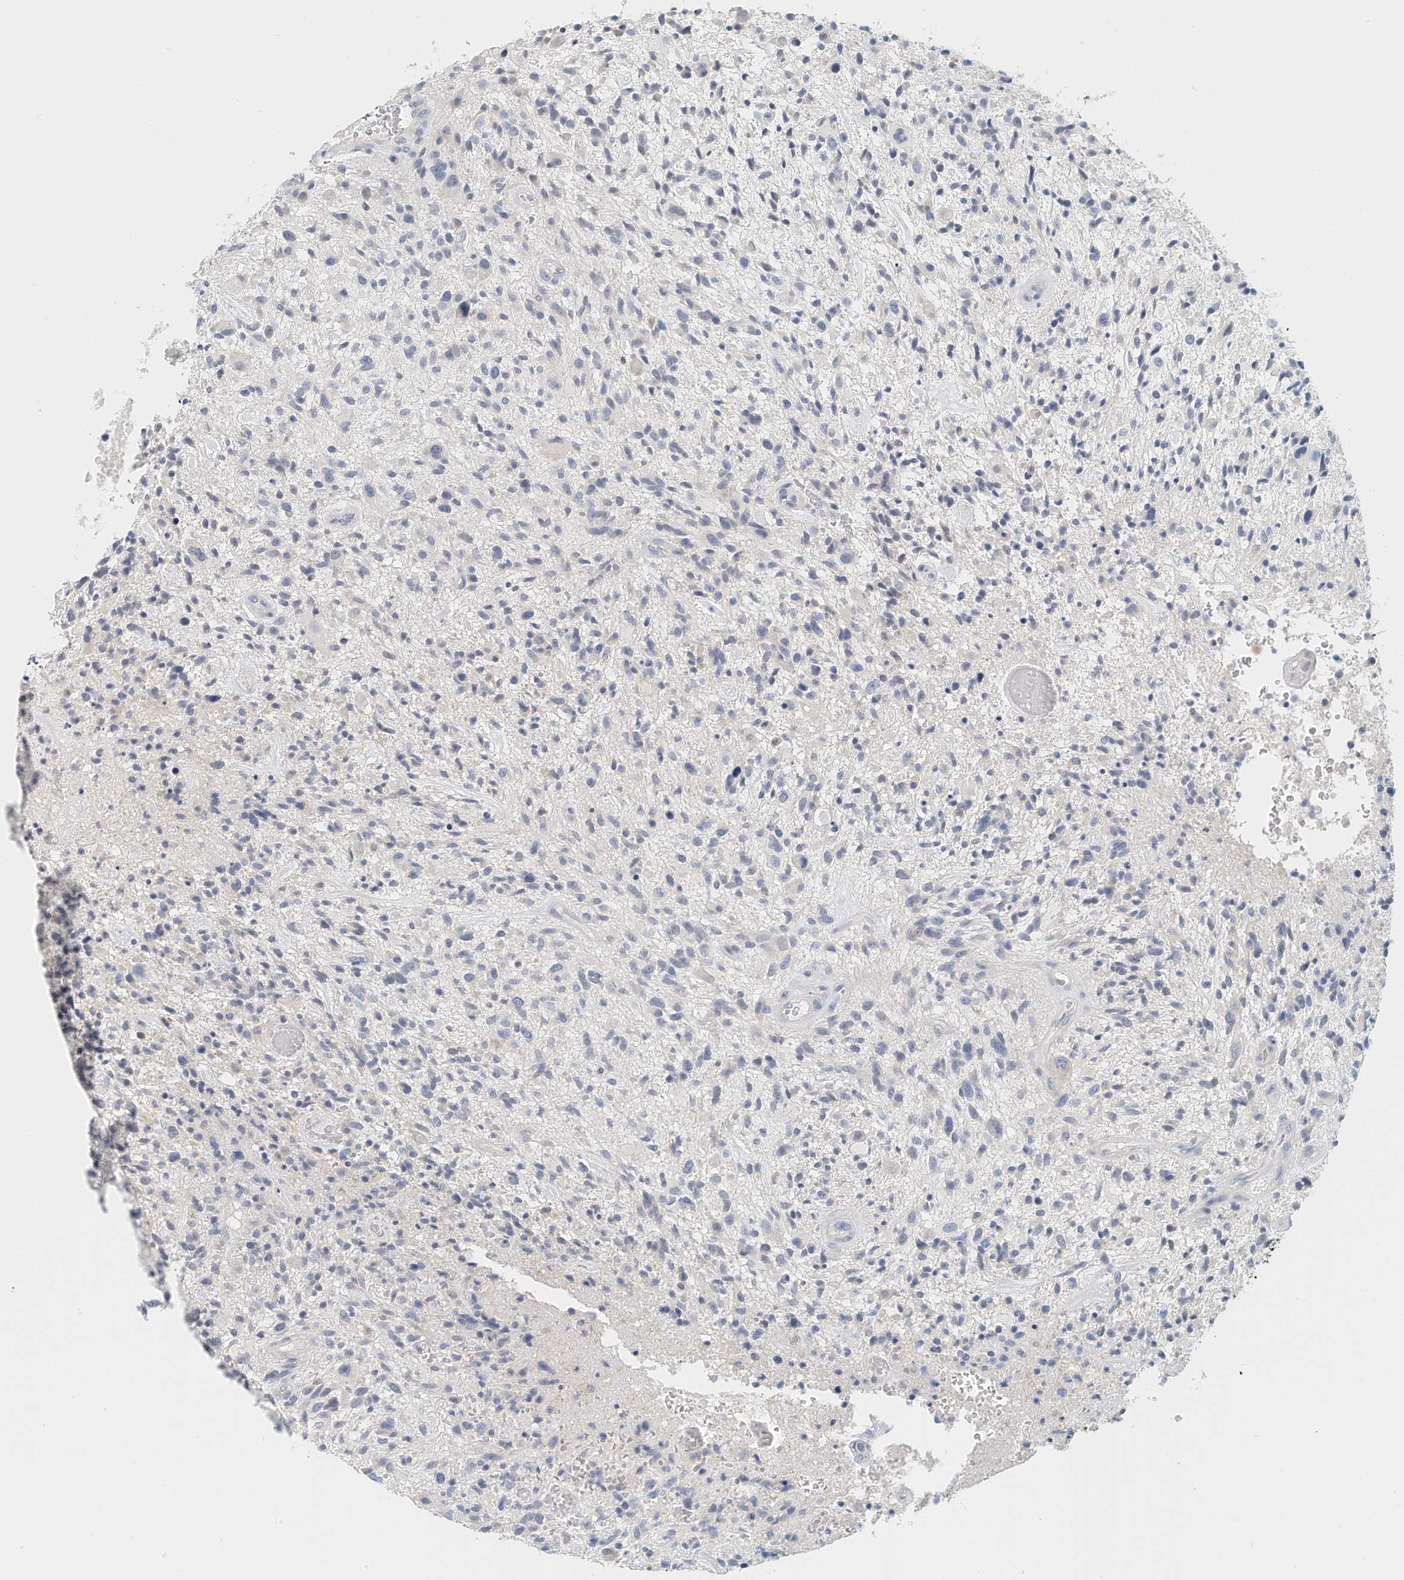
{"staining": {"intensity": "negative", "quantity": "none", "location": "none"}, "tissue": "glioma", "cell_type": "Tumor cells", "image_type": "cancer", "snomed": [{"axis": "morphology", "description": "Glioma, malignant, High grade"}, {"axis": "topography", "description": "Brain"}], "caption": "Tumor cells show no significant protein positivity in malignant glioma (high-grade).", "gene": "ARHGAP28", "patient": {"sex": "male", "age": 47}}